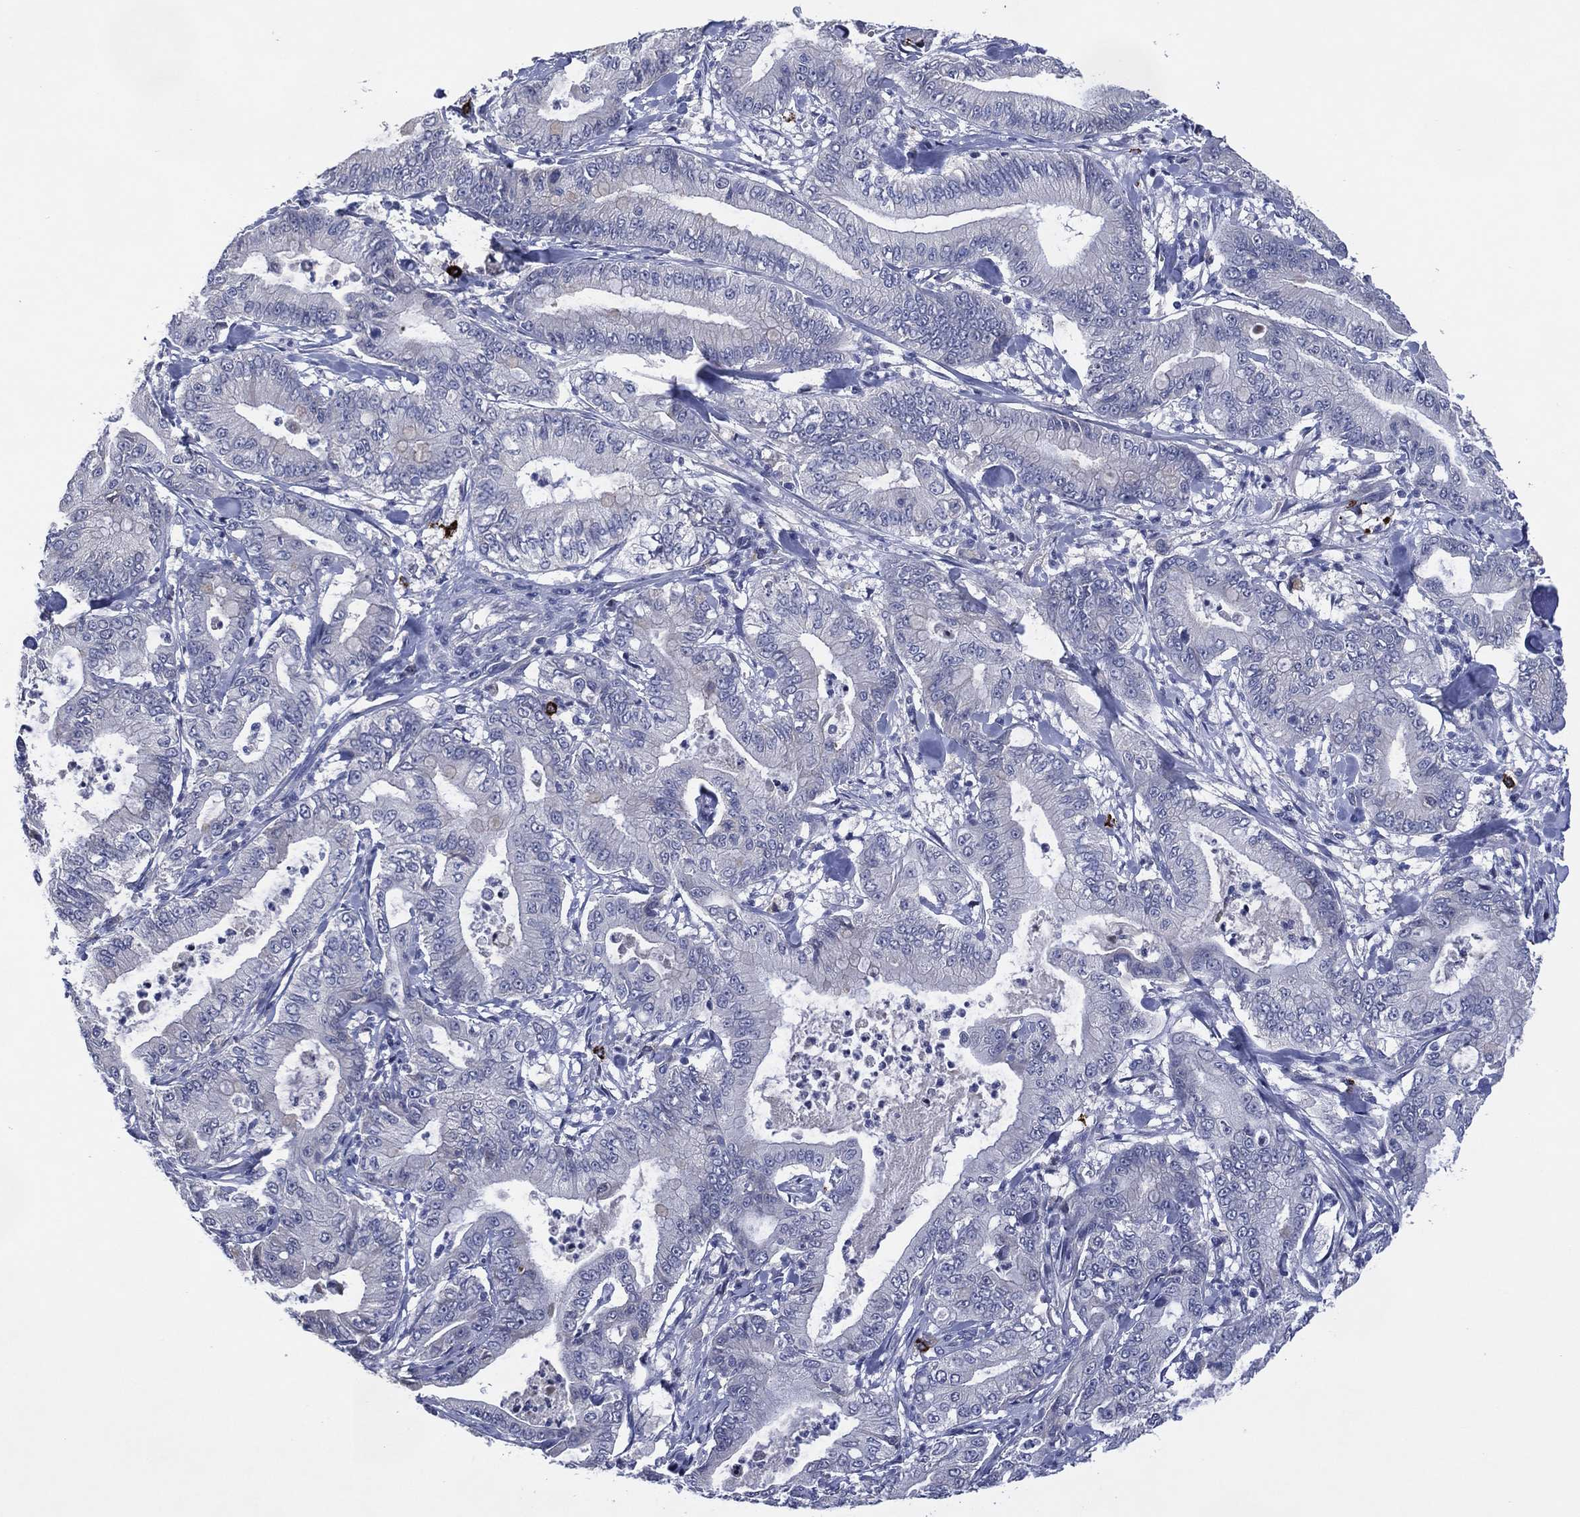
{"staining": {"intensity": "negative", "quantity": "none", "location": "none"}, "tissue": "pancreatic cancer", "cell_type": "Tumor cells", "image_type": "cancer", "snomed": [{"axis": "morphology", "description": "Adenocarcinoma, NOS"}, {"axis": "topography", "description": "Pancreas"}], "caption": "Immunohistochemistry (IHC) image of pancreatic cancer stained for a protein (brown), which shows no positivity in tumor cells.", "gene": "USP26", "patient": {"sex": "male", "age": 71}}